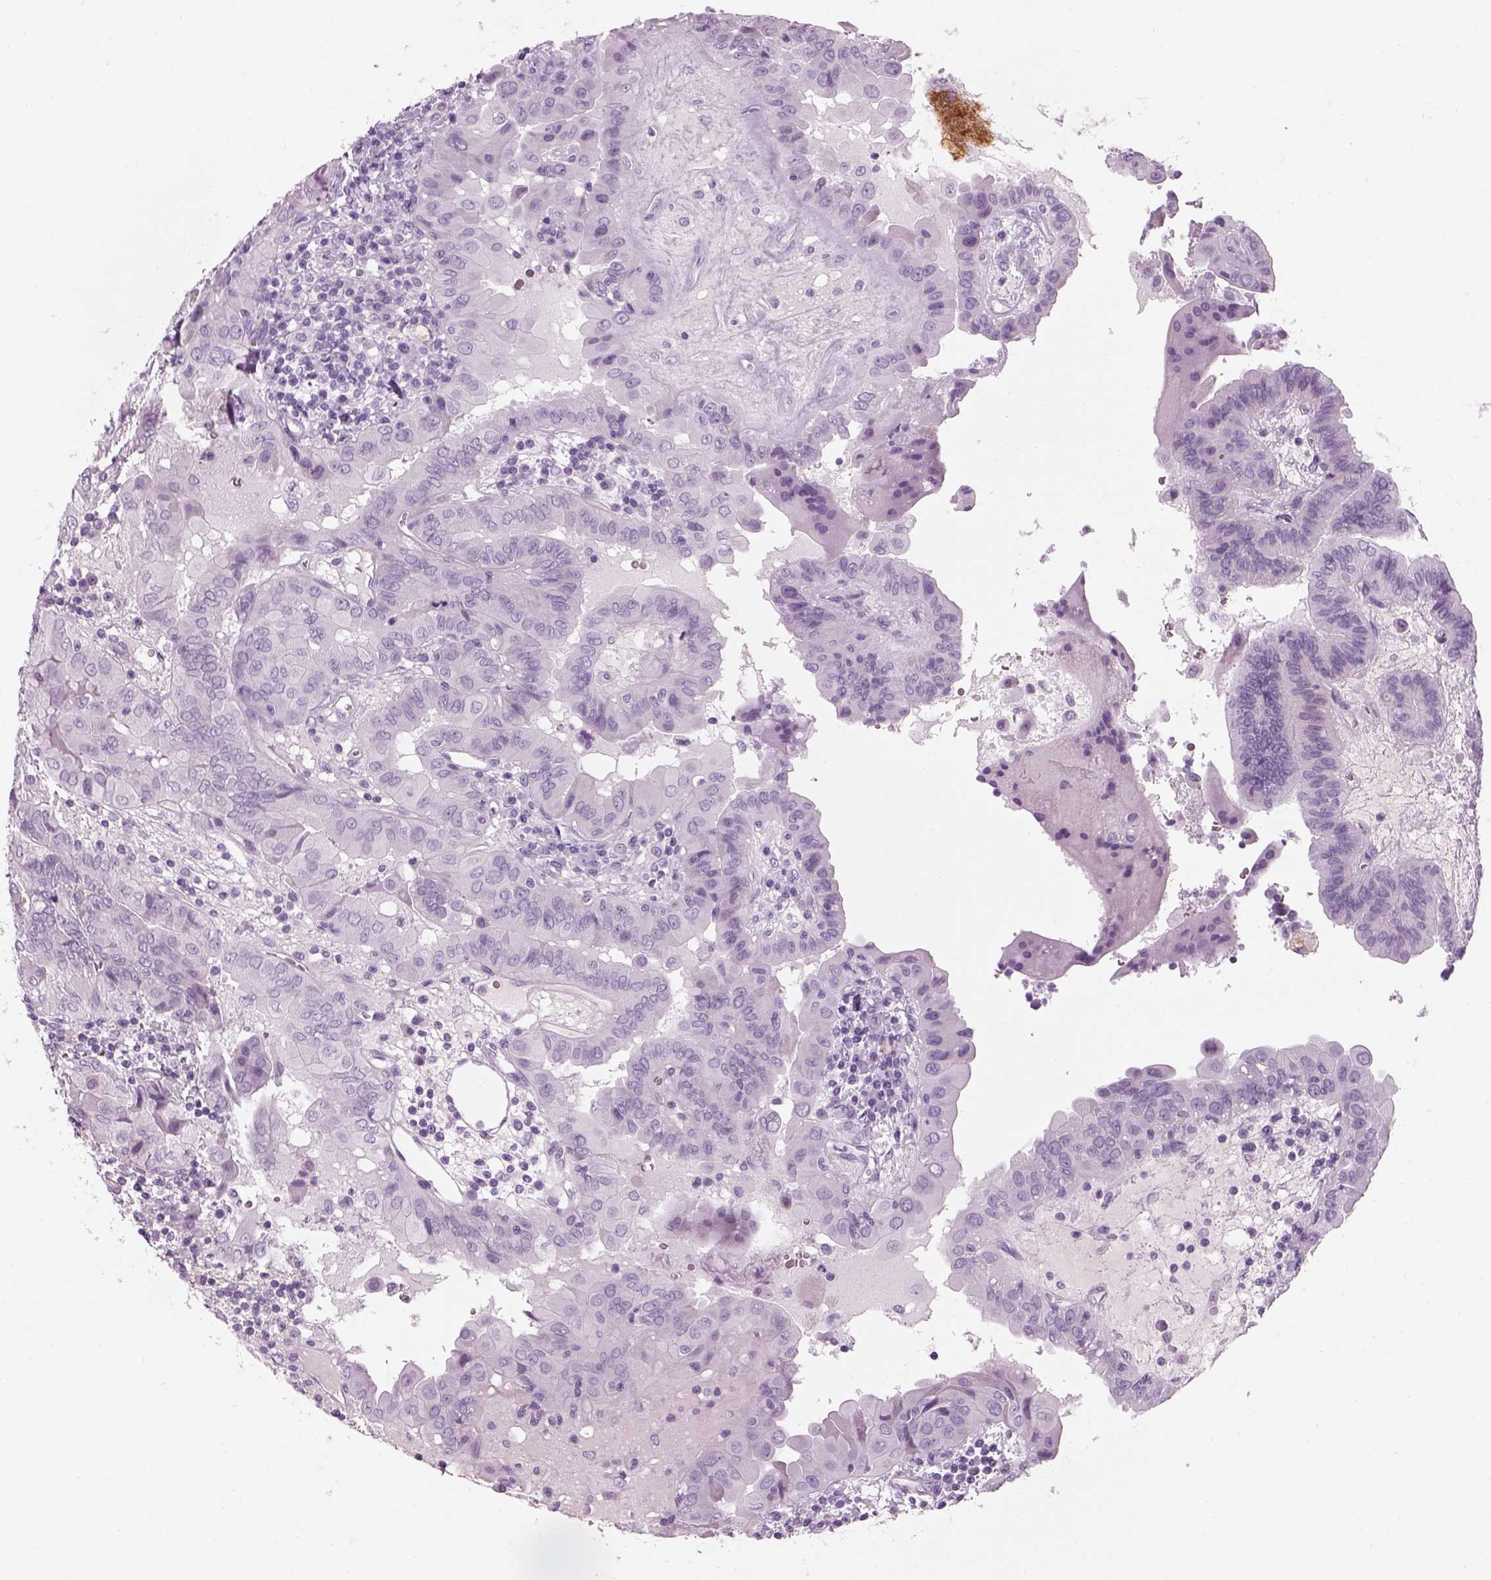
{"staining": {"intensity": "negative", "quantity": "none", "location": "none"}, "tissue": "thyroid cancer", "cell_type": "Tumor cells", "image_type": "cancer", "snomed": [{"axis": "morphology", "description": "Papillary adenocarcinoma, NOS"}, {"axis": "topography", "description": "Thyroid gland"}], "caption": "This is an immunohistochemistry micrograph of human papillary adenocarcinoma (thyroid). There is no staining in tumor cells.", "gene": "GAS2L2", "patient": {"sex": "female", "age": 37}}